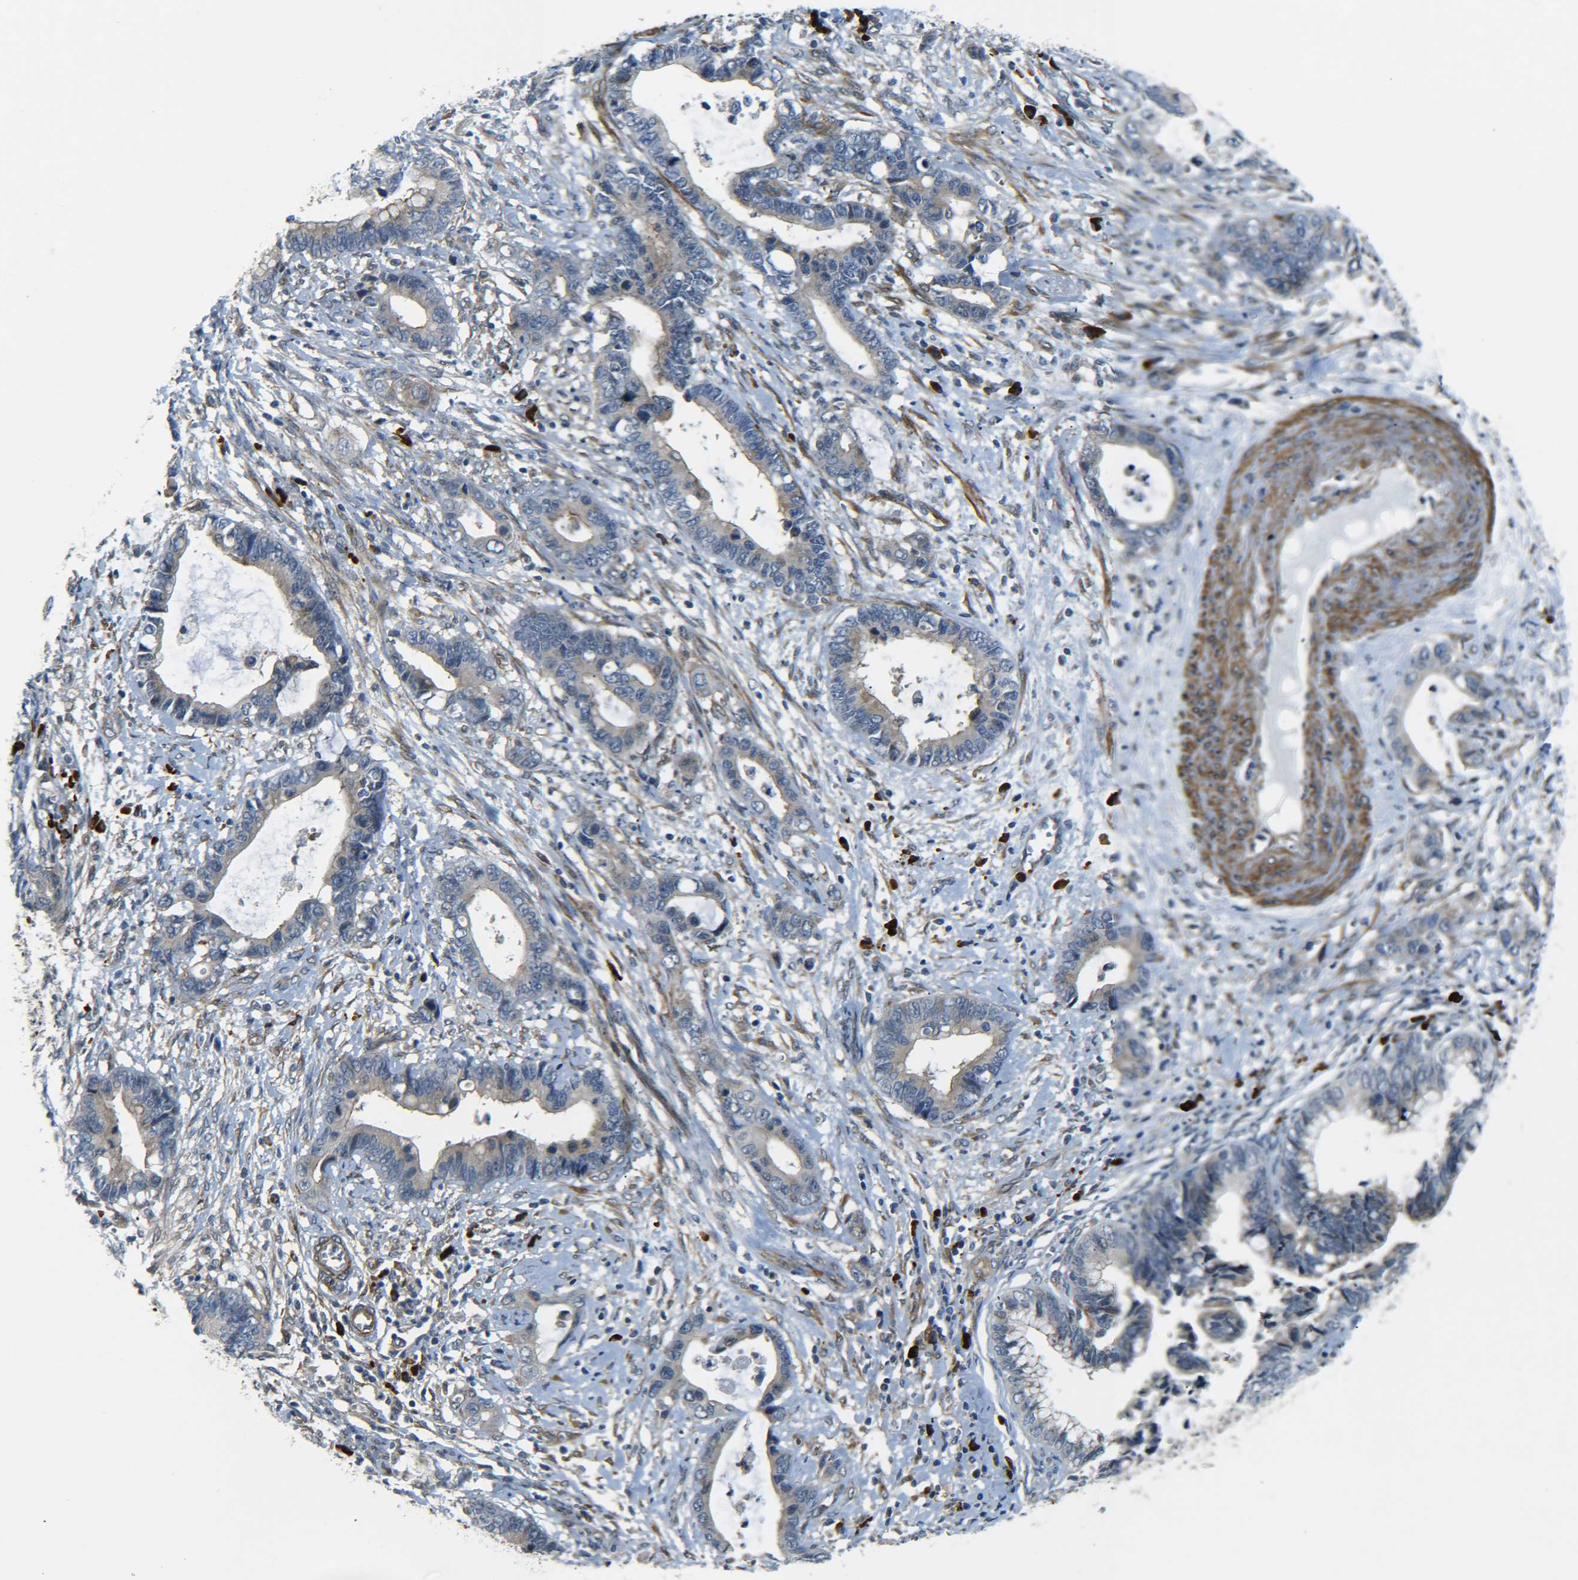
{"staining": {"intensity": "weak", "quantity": ">75%", "location": "cytoplasmic/membranous"}, "tissue": "cervical cancer", "cell_type": "Tumor cells", "image_type": "cancer", "snomed": [{"axis": "morphology", "description": "Adenocarcinoma, NOS"}, {"axis": "topography", "description": "Cervix"}], "caption": "Immunohistochemical staining of cervical cancer (adenocarcinoma) demonstrates low levels of weak cytoplasmic/membranous positivity in about >75% of tumor cells.", "gene": "MEIS1", "patient": {"sex": "female", "age": 44}}